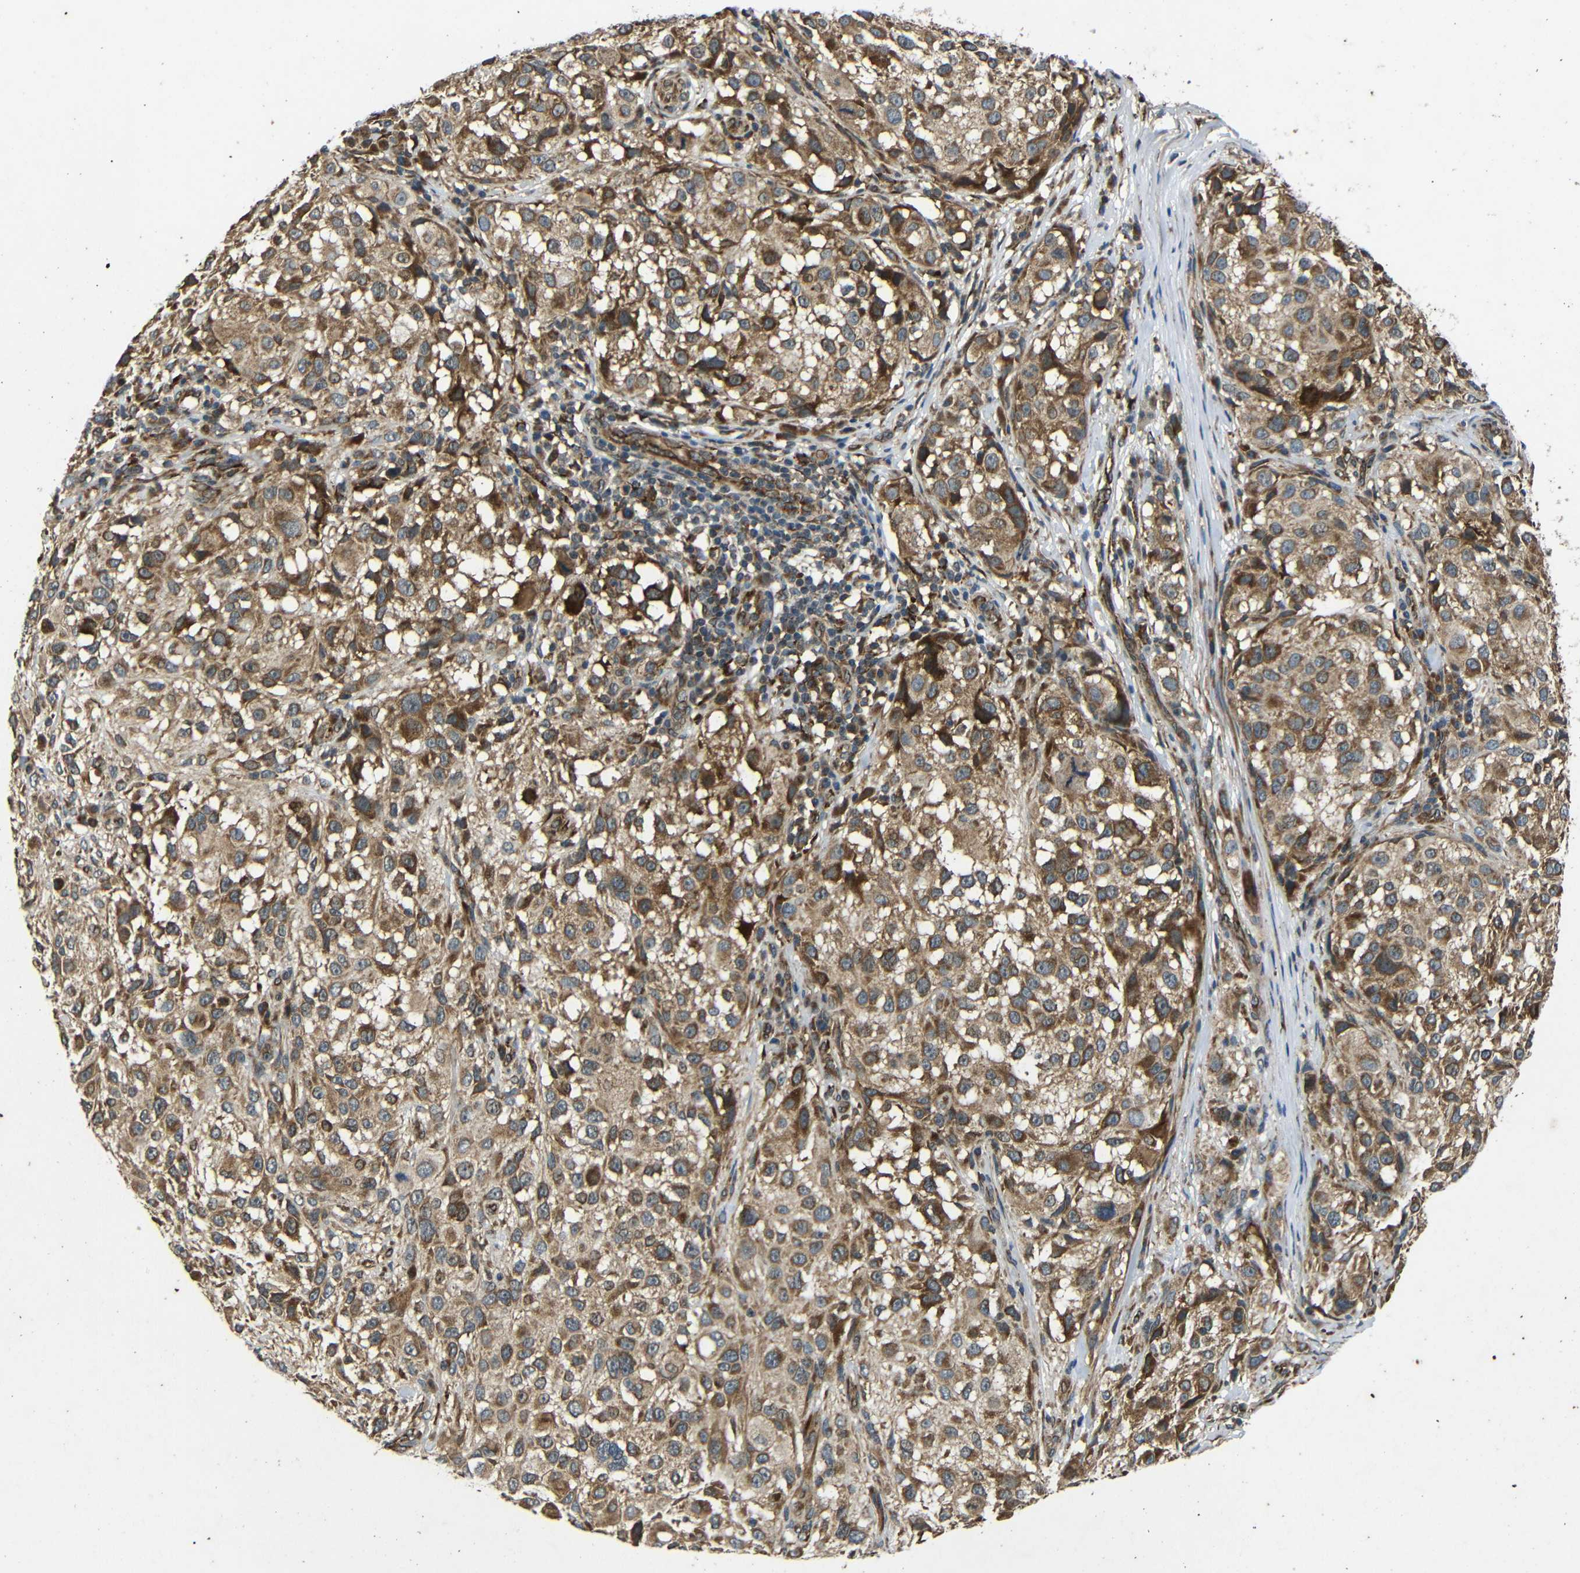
{"staining": {"intensity": "moderate", "quantity": ">75%", "location": "cytoplasmic/membranous"}, "tissue": "melanoma", "cell_type": "Tumor cells", "image_type": "cancer", "snomed": [{"axis": "morphology", "description": "Necrosis, NOS"}, {"axis": "morphology", "description": "Malignant melanoma, NOS"}, {"axis": "topography", "description": "Skin"}], "caption": "IHC staining of malignant melanoma, which exhibits medium levels of moderate cytoplasmic/membranous expression in about >75% of tumor cells indicating moderate cytoplasmic/membranous protein positivity. The staining was performed using DAB (brown) for protein detection and nuclei were counterstained in hematoxylin (blue).", "gene": "TRPC1", "patient": {"sex": "female", "age": 87}}